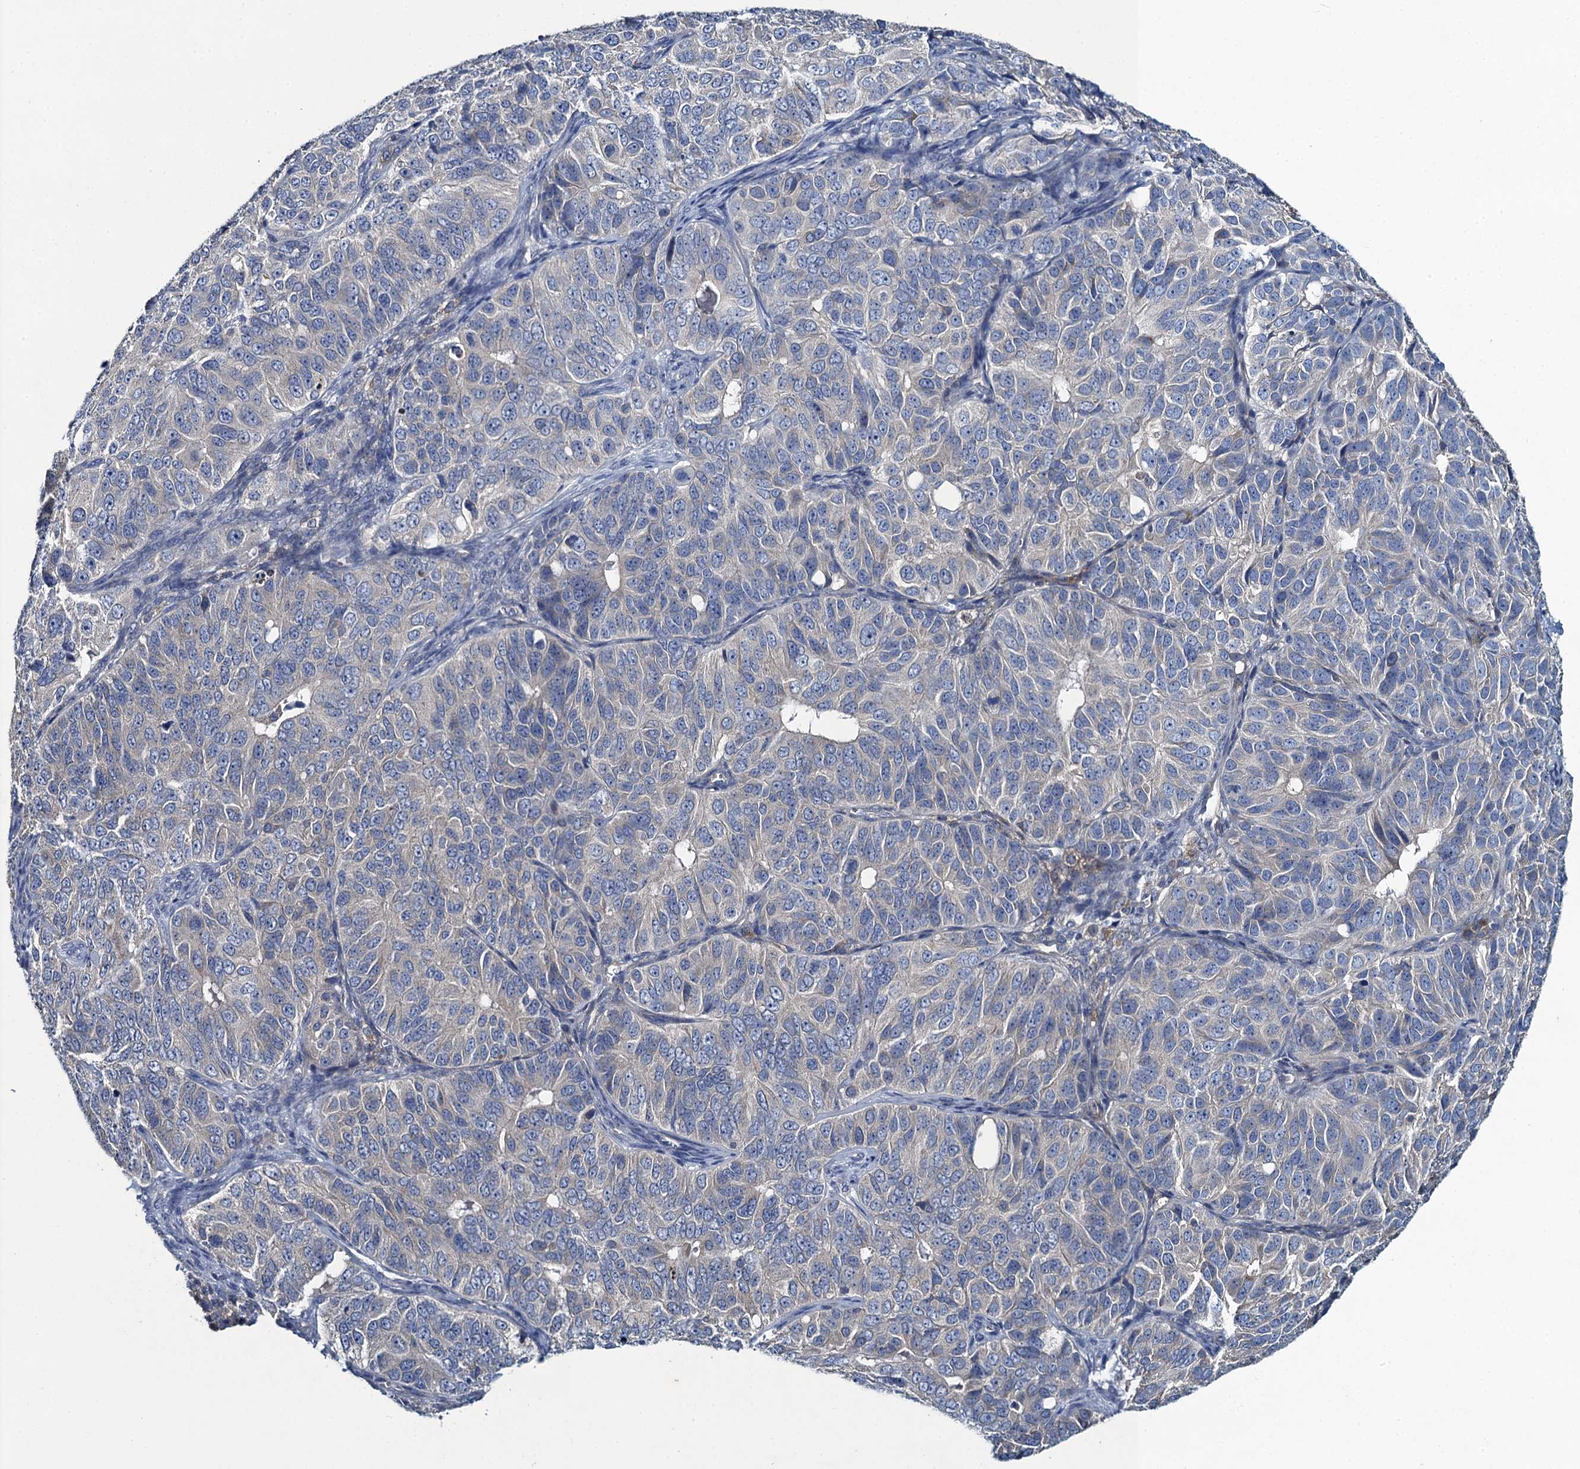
{"staining": {"intensity": "negative", "quantity": "none", "location": "none"}, "tissue": "ovarian cancer", "cell_type": "Tumor cells", "image_type": "cancer", "snomed": [{"axis": "morphology", "description": "Carcinoma, endometroid"}, {"axis": "topography", "description": "Ovary"}], "caption": "This is an immunohistochemistry image of human ovarian cancer (endometroid carcinoma). There is no staining in tumor cells.", "gene": "SNAP29", "patient": {"sex": "female", "age": 51}}